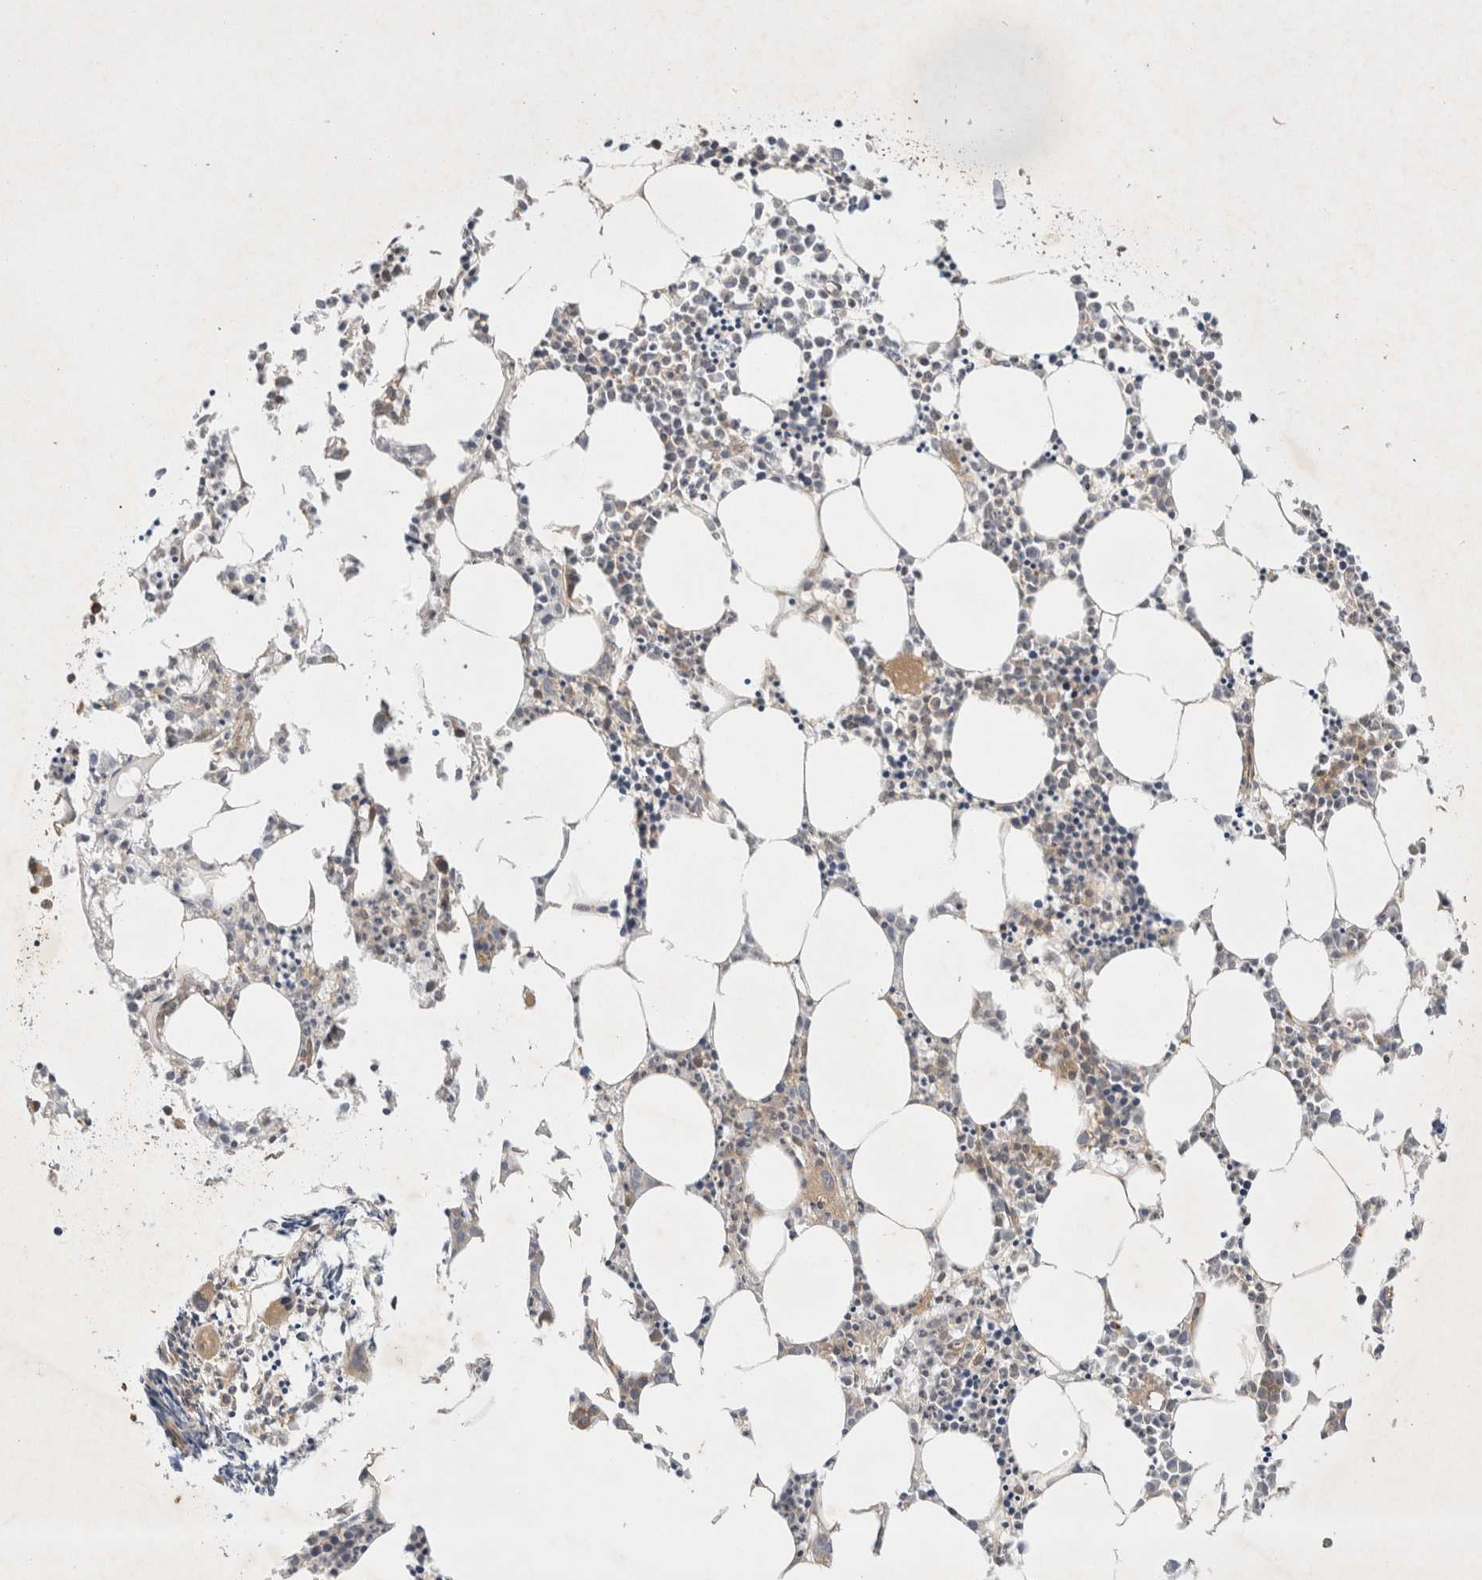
{"staining": {"intensity": "moderate", "quantity": "25%-75%", "location": "cytoplasmic/membranous"}, "tissue": "bone marrow", "cell_type": "Hematopoietic cells", "image_type": "normal", "snomed": [{"axis": "morphology", "description": "Normal tissue, NOS"}, {"axis": "morphology", "description": "Inflammation, NOS"}, {"axis": "topography", "description": "Bone marrow"}], "caption": "Immunohistochemistry (DAB) staining of unremarkable human bone marrow shows moderate cytoplasmic/membranous protein staining in approximately 25%-75% of hematopoietic cells.", "gene": "GPR150", "patient": {"sex": "female", "age": 62}}